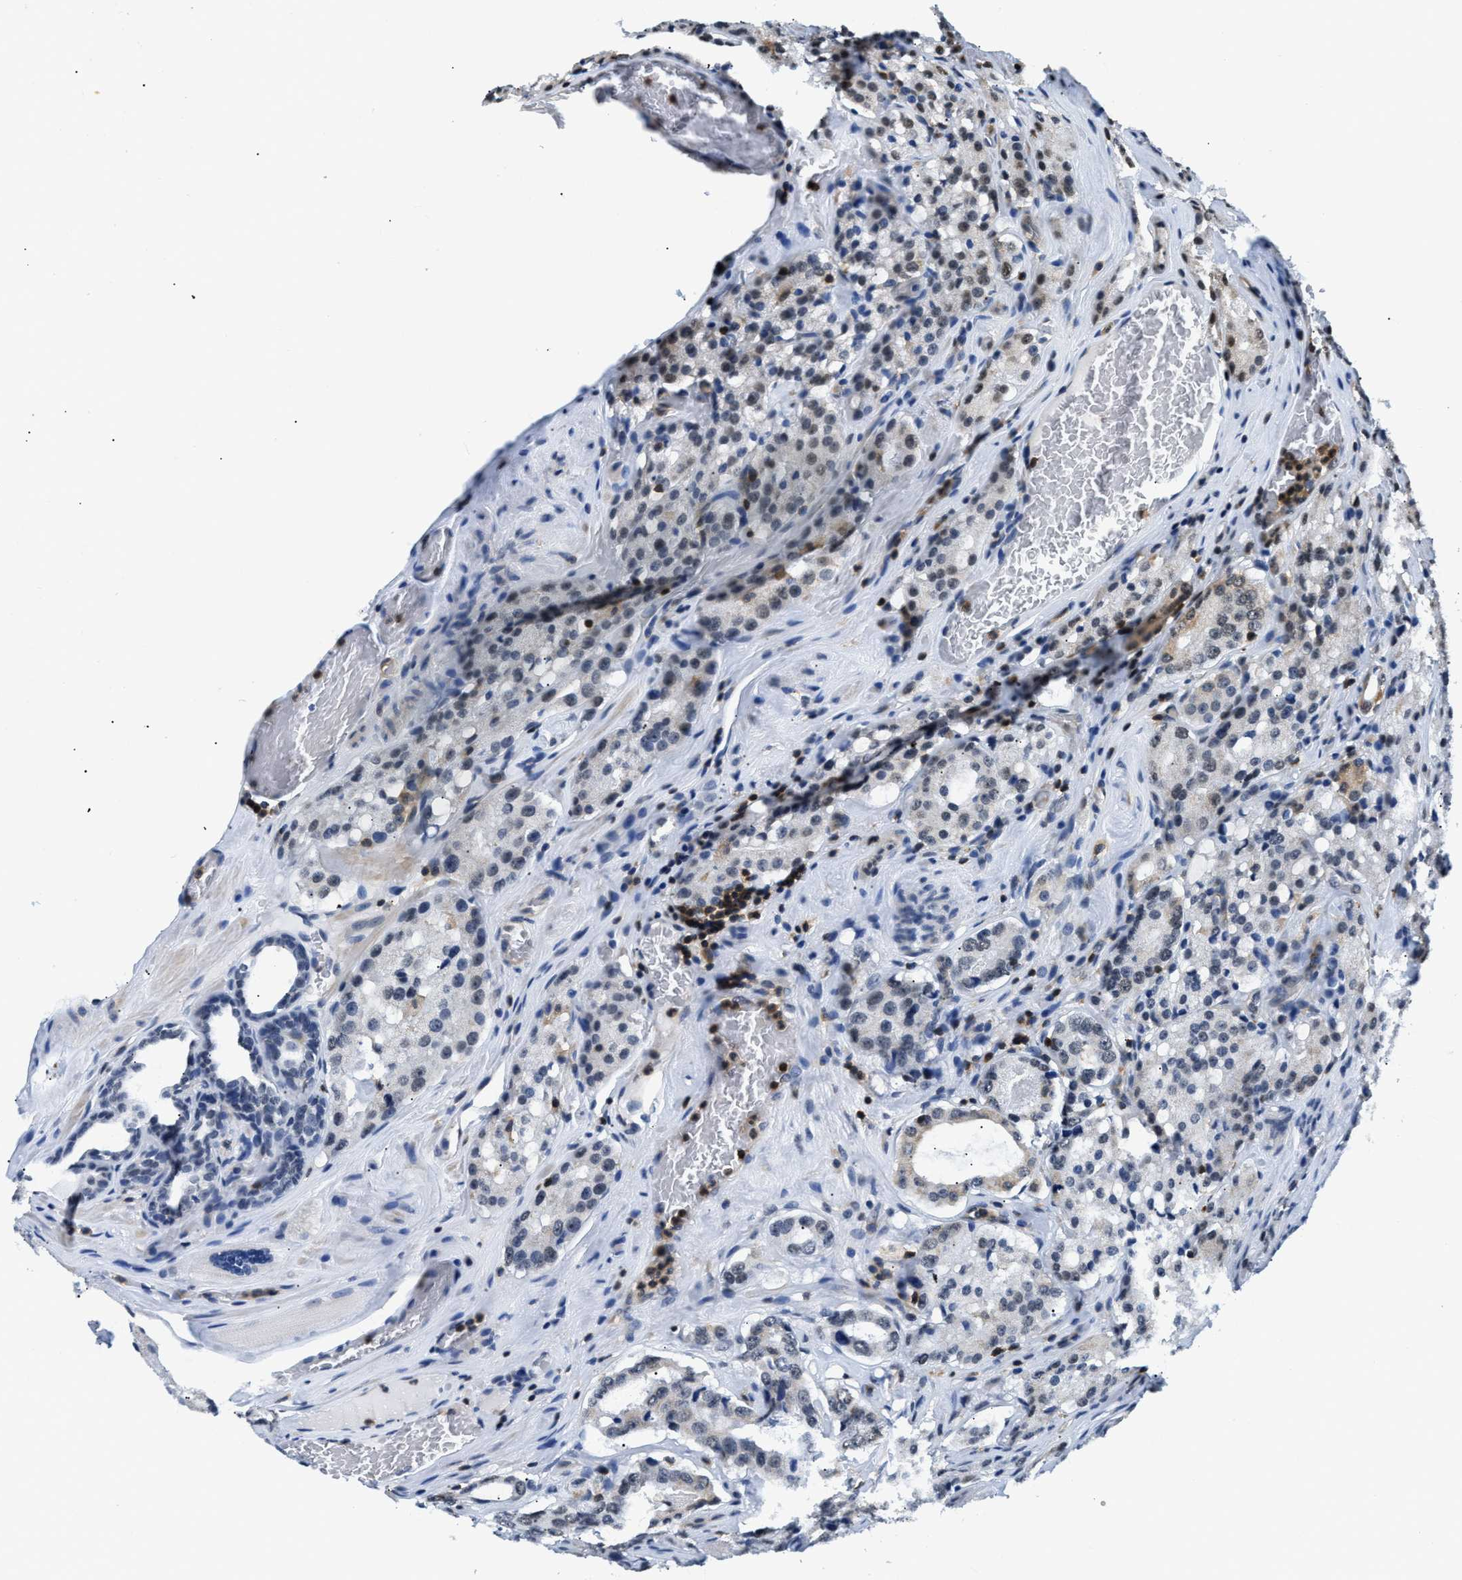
{"staining": {"intensity": "weak", "quantity": "<25%", "location": "nuclear"}, "tissue": "prostate cancer", "cell_type": "Tumor cells", "image_type": "cancer", "snomed": [{"axis": "morphology", "description": "Adenocarcinoma, Medium grade"}, {"axis": "topography", "description": "Prostate"}], "caption": "A micrograph of human prostate cancer (medium-grade adenocarcinoma) is negative for staining in tumor cells. (DAB immunohistochemistry, high magnification).", "gene": "STK10", "patient": {"sex": "male", "age": 72}}